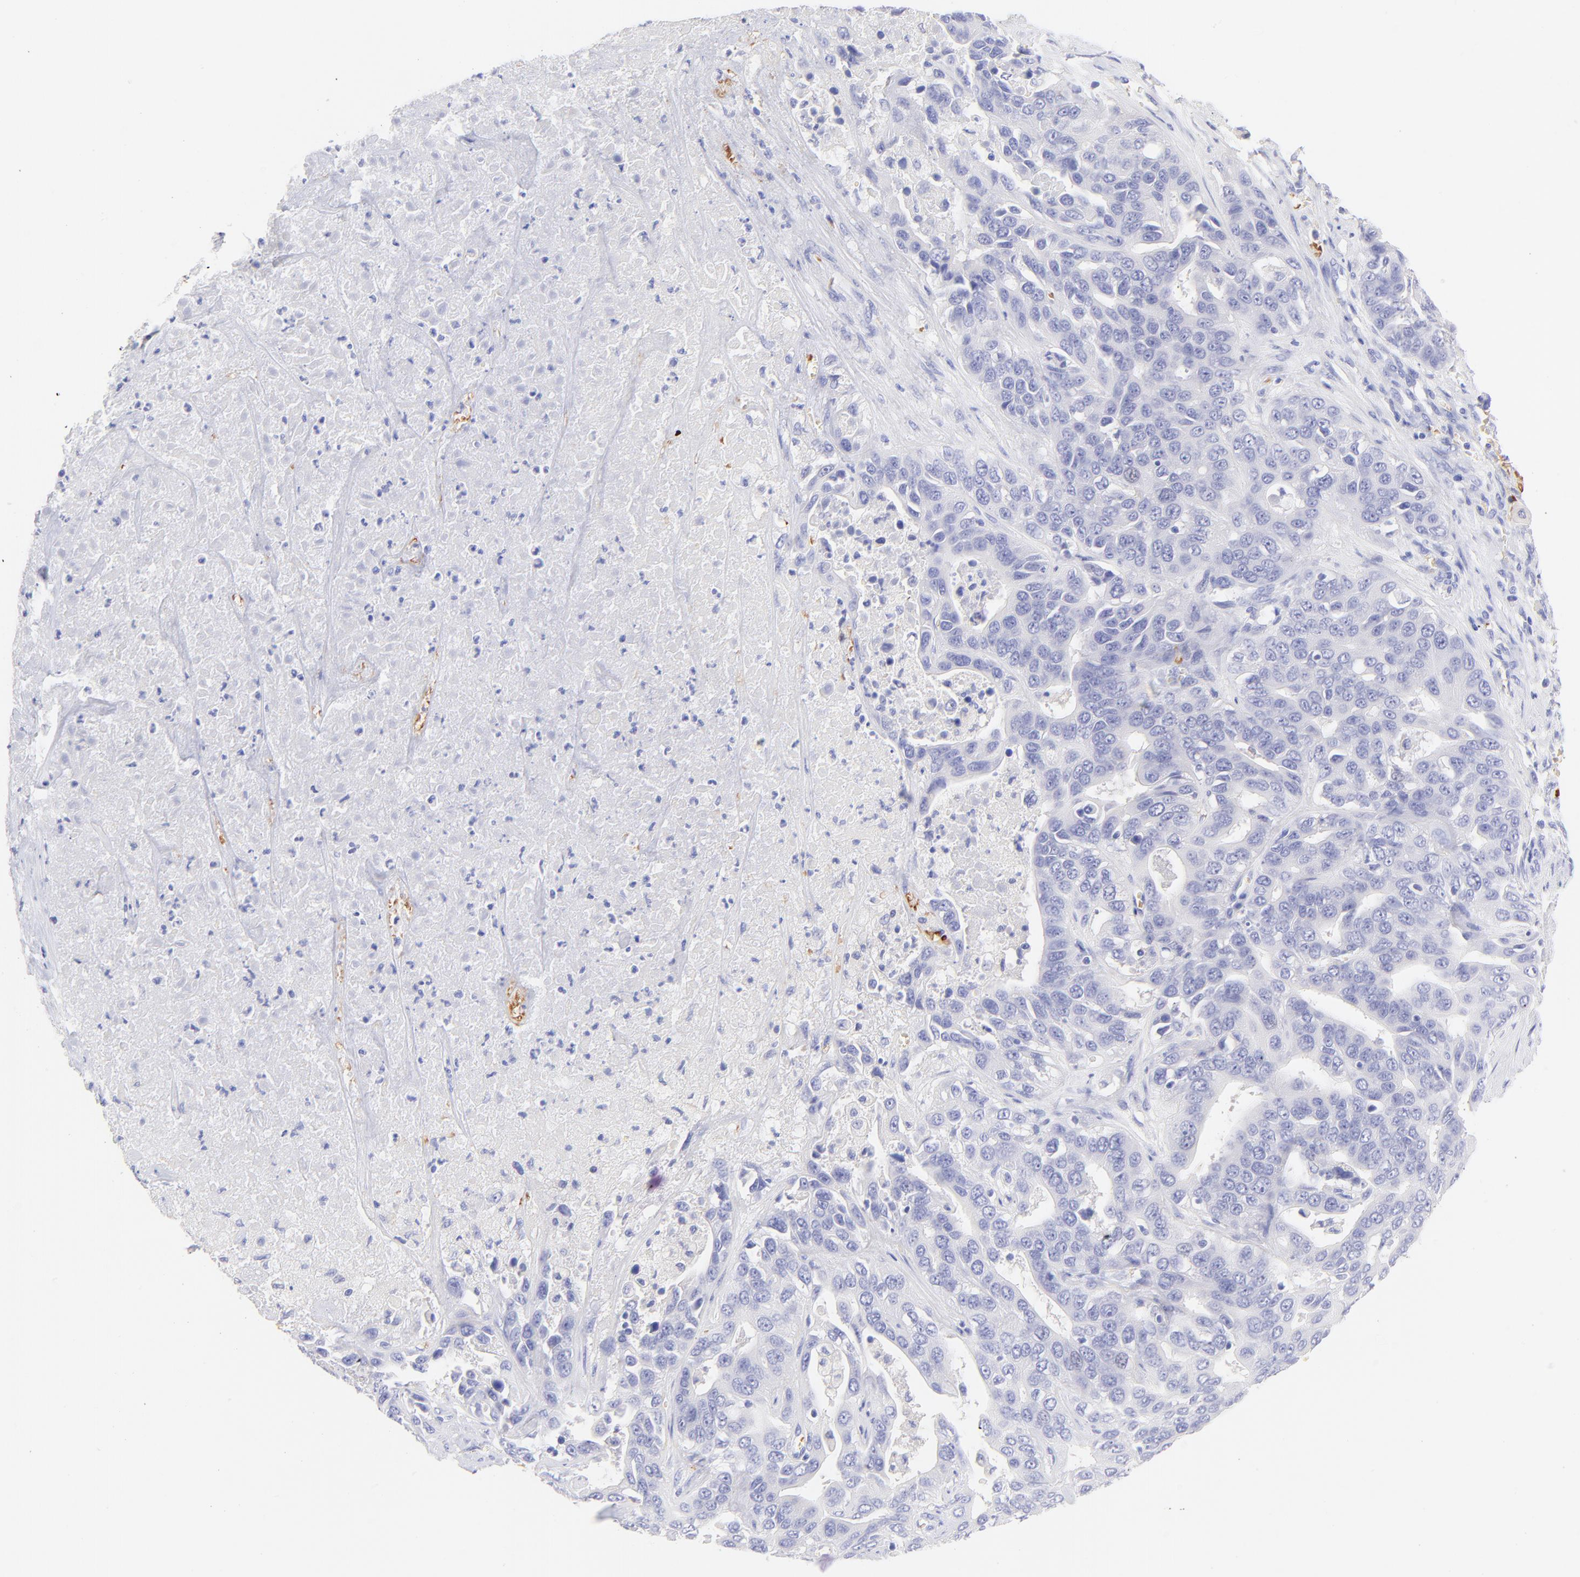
{"staining": {"intensity": "negative", "quantity": "none", "location": "none"}, "tissue": "liver cancer", "cell_type": "Tumor cells", "image_type": "cancer", "snomed": [{"axis": "morphology", "description": "Cholangiocarcinoma"}, {"axis": "topography", "description": "Liver"}], "caption": "Immunohistochemical staining of liver cholangiocarcinoma demonstrates no significant positivity in tumor cells.", "gene": "FRMPD3", "patient": {"sex": "female", "age": 52}}